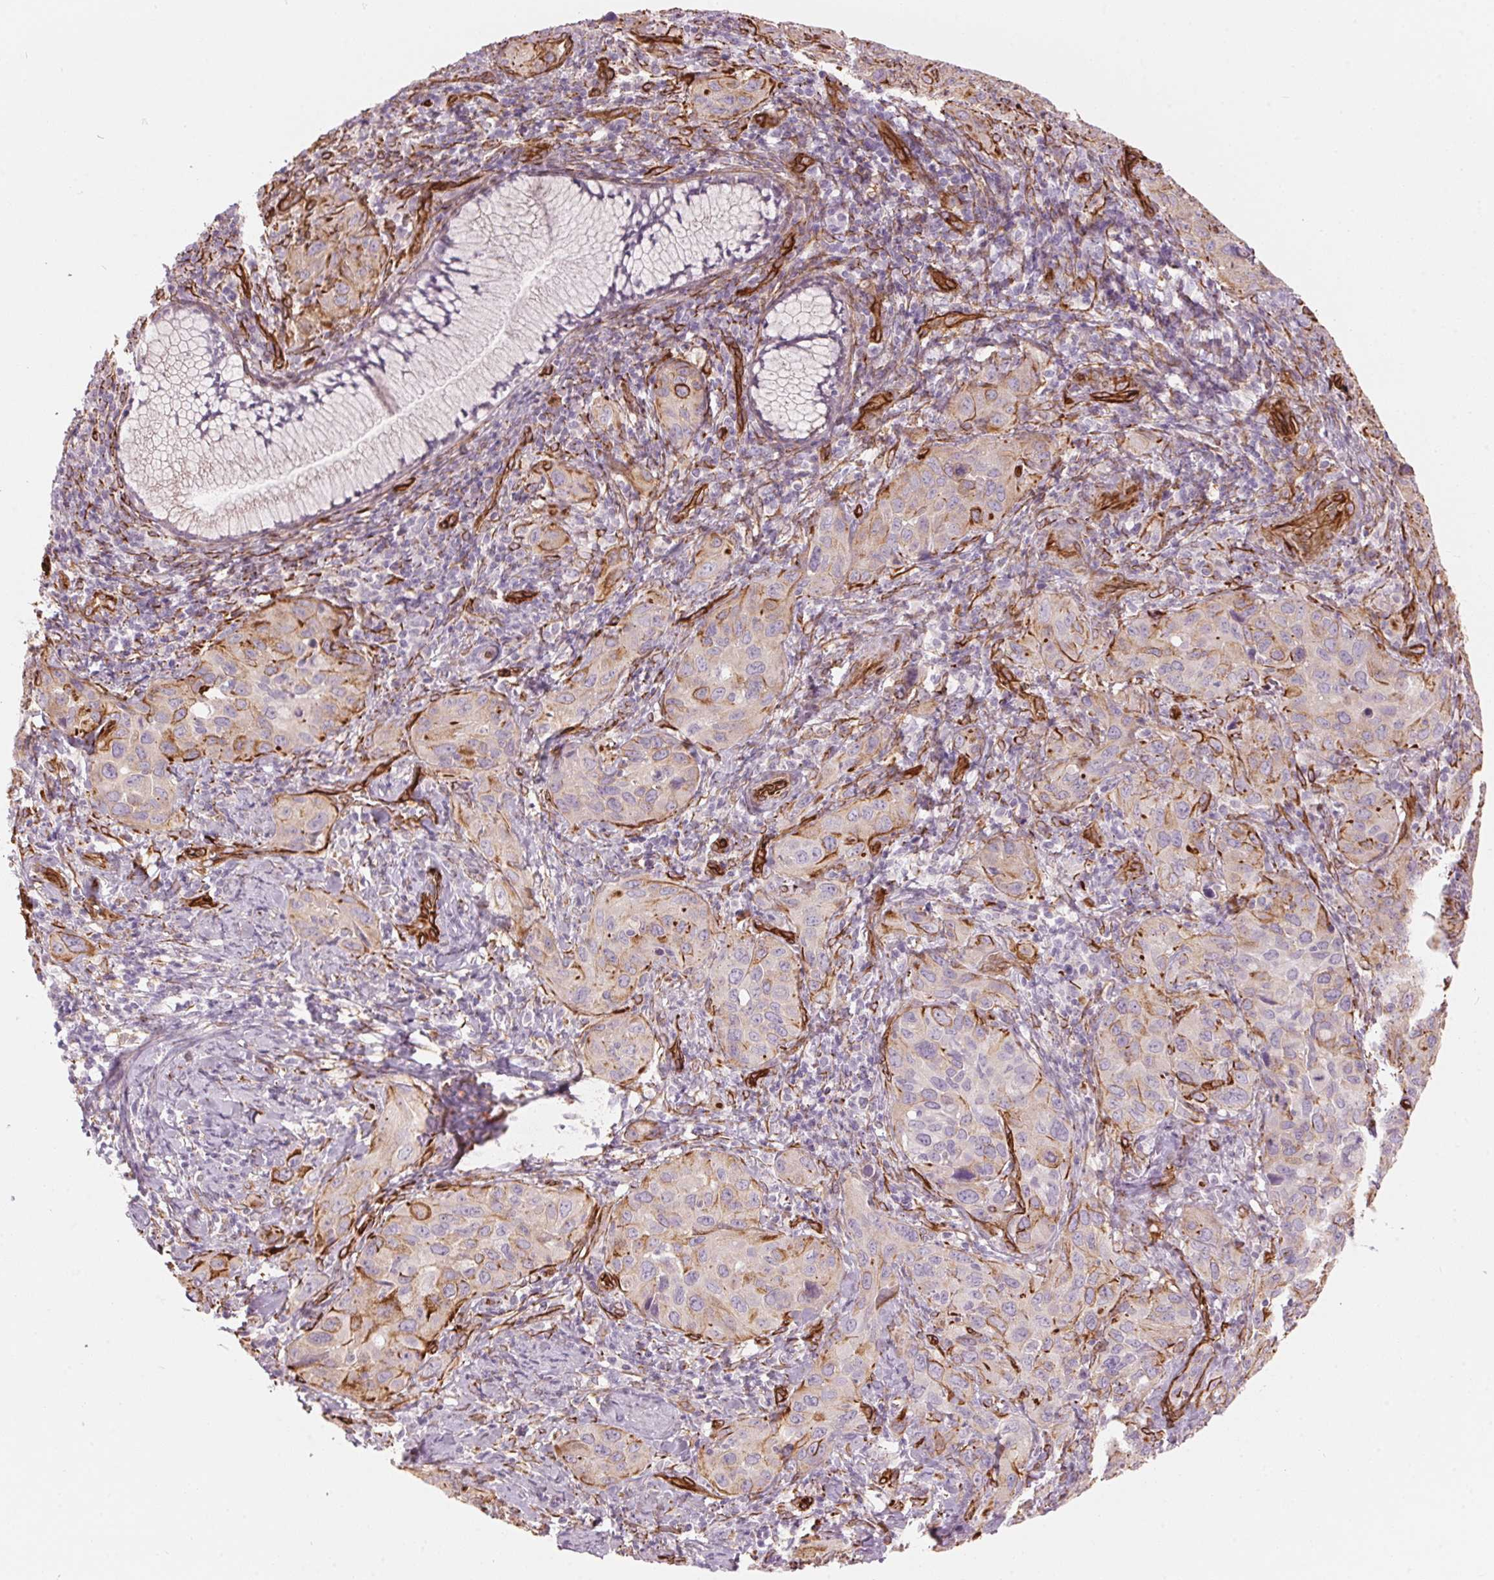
{"staining": {"intensity": "weak", "quantity": "<25%", "location": "cytoplasmic/membranous"}, "tissue": "cervical cancer", "cell_type": "Tumor cells", "image_type": "cancer", "snomed": [{"axis": "morphology", "description": "Normal tissue, NOS"}, {"axis": "morphology", "description": "Squamous cell carcinoma, NOS"}, {"axis": "topography", "description": "Cervix"}], "caption": "A high-resolution micrograph shows immunohistochemistry (IHC) staining of cervical squamous cell carcinoma, which shows no significant positivity in tumor cells.", "gene": "CLPS", "patient": {"sex": "female", "age": 51}}